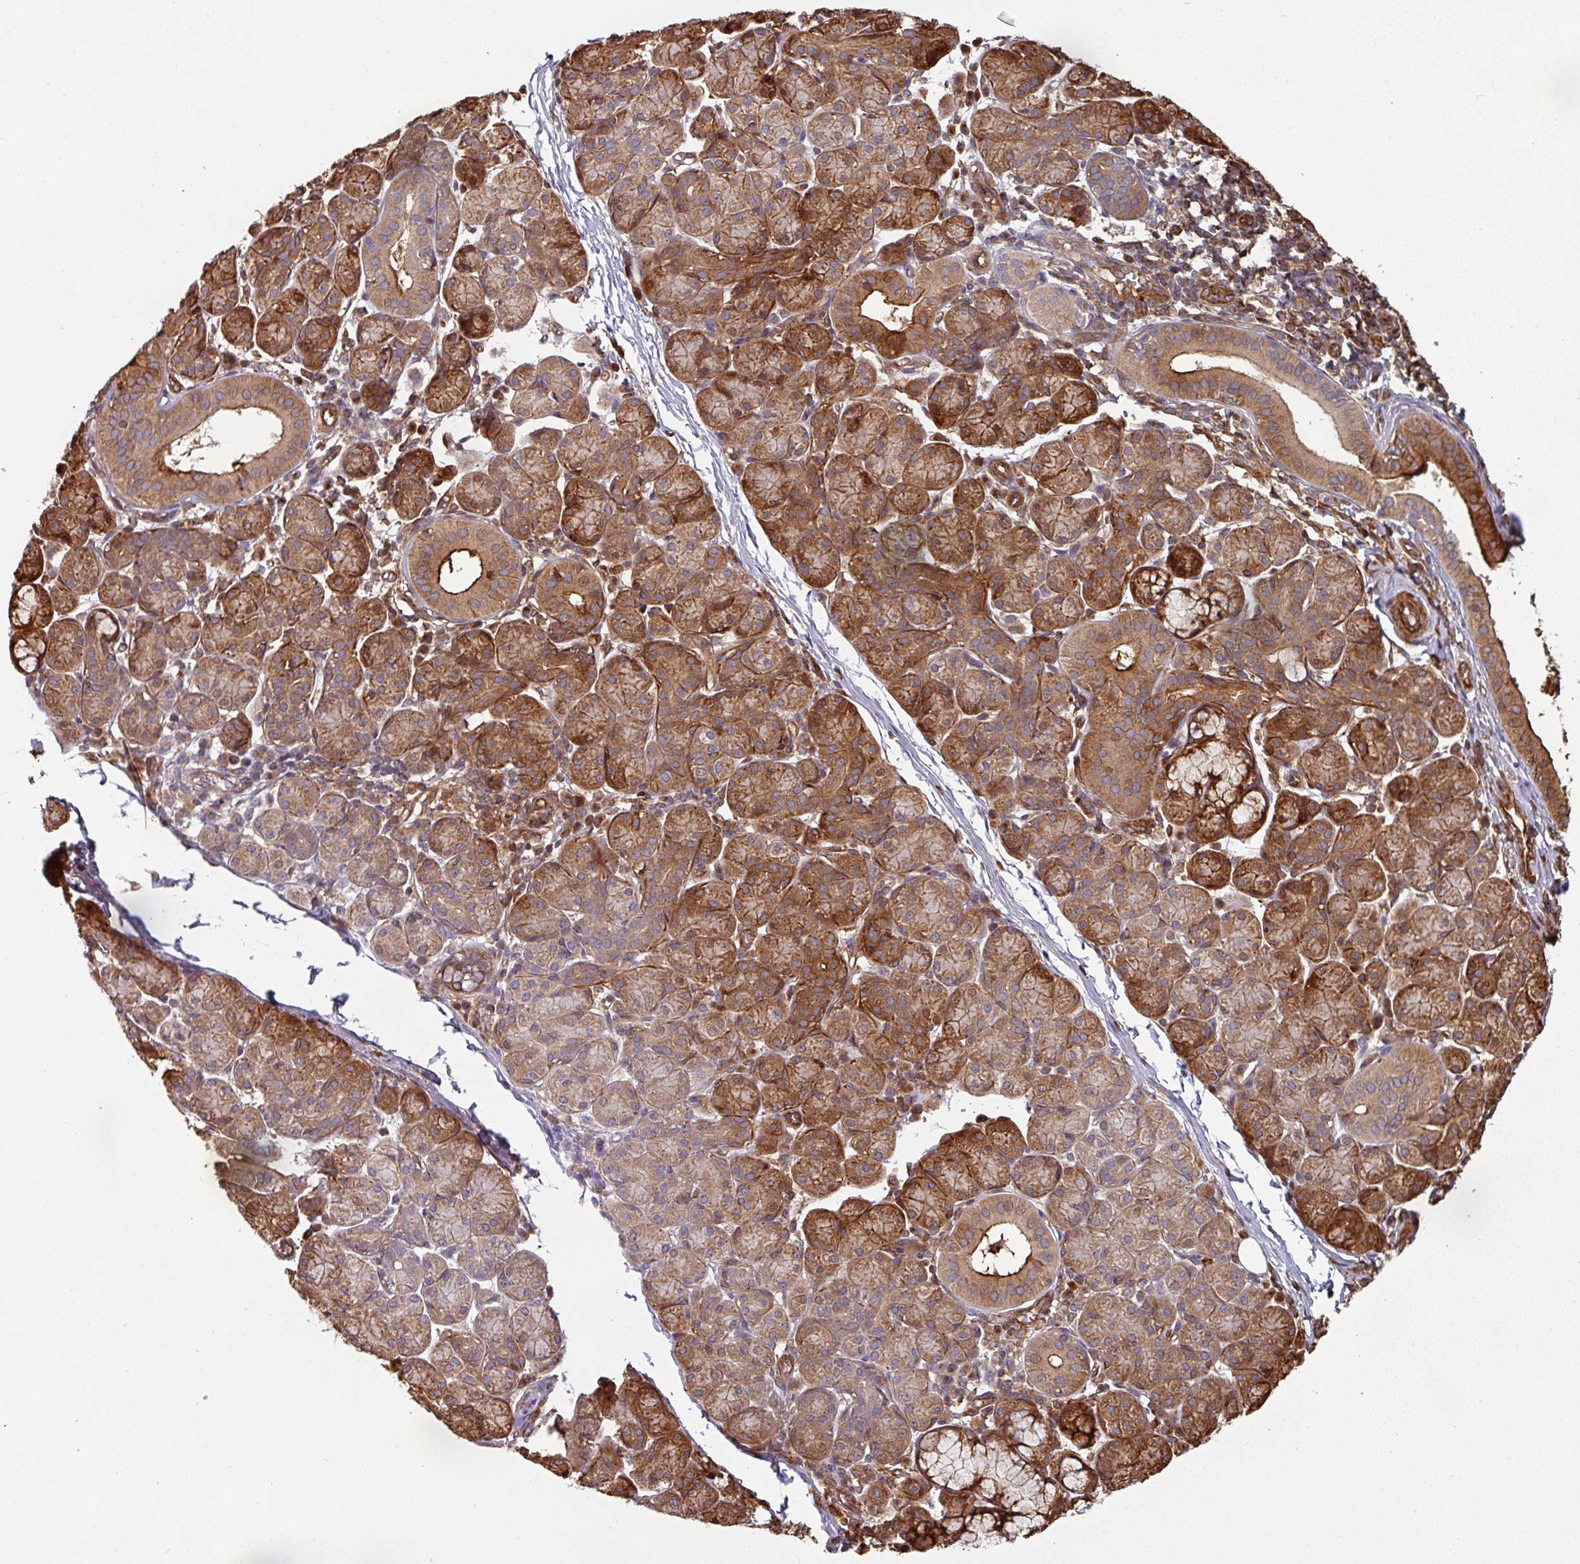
{"staining": {"intensity": "strong", "quantity": "25%-75%", "location": "cytoplasmic/membranous"}, "tissue": "salivary gland", "cell_type": "Glandular cells", "image_type": "normal", "snomed": [{"axis": "morphology", "description": "Normal tissue, NOS"}, {"axis": "morphology", "description": "Inflammation, NOS"}, {"axis": "topography", "description": "Lymph node"}, {"axis": "topography", "description": "Salivary gland"}], "caption": "Salivary gland stained with immunohistochemistry displays strong cytoplasmic/membranous staining in approximately 25%-75% of glandular cells.", "gene": "SIK1", "patient": {"sex": "male", "age": 3}}